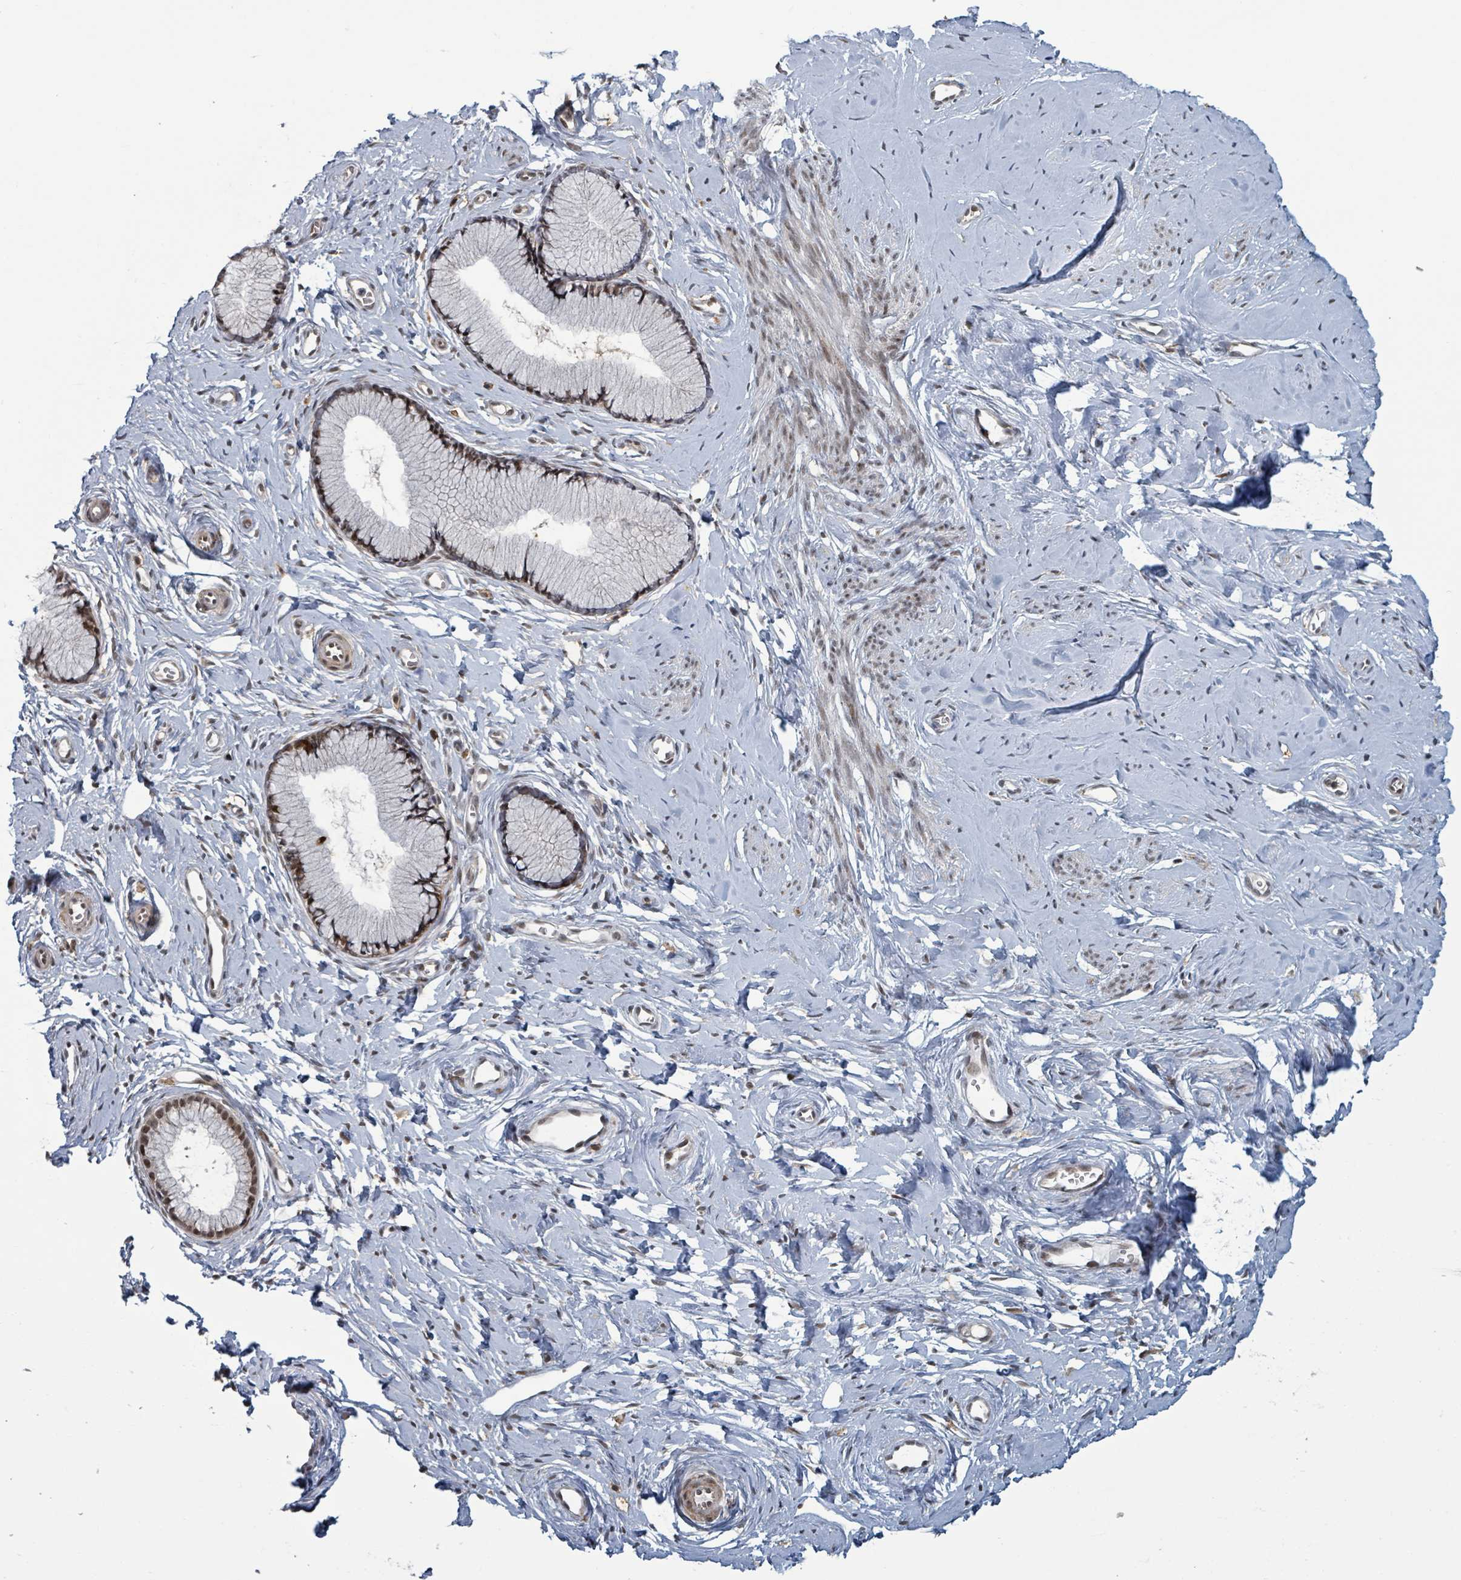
{"staining": {"intensity": "strong", "quantity": "25%-75%", "location": "cytoplasmic/membranous,nuclear"}, "tissue": "cervix", "cell_type": "Glandular cells", "image_type": "normal", "snomed": [{"axis": "morphology", "description": "Normal tissue, NOS"}, {"axis": "topography", "description": "Cervix"}], "caption": "The micrograph displays staining of normal cervix, revealing strong cytoplasmic/membranous,nuclear protein expression (brown color) within glandular cells.", "gene": "GTF3C1", "patient": {"sex": "female", "age": 40}}